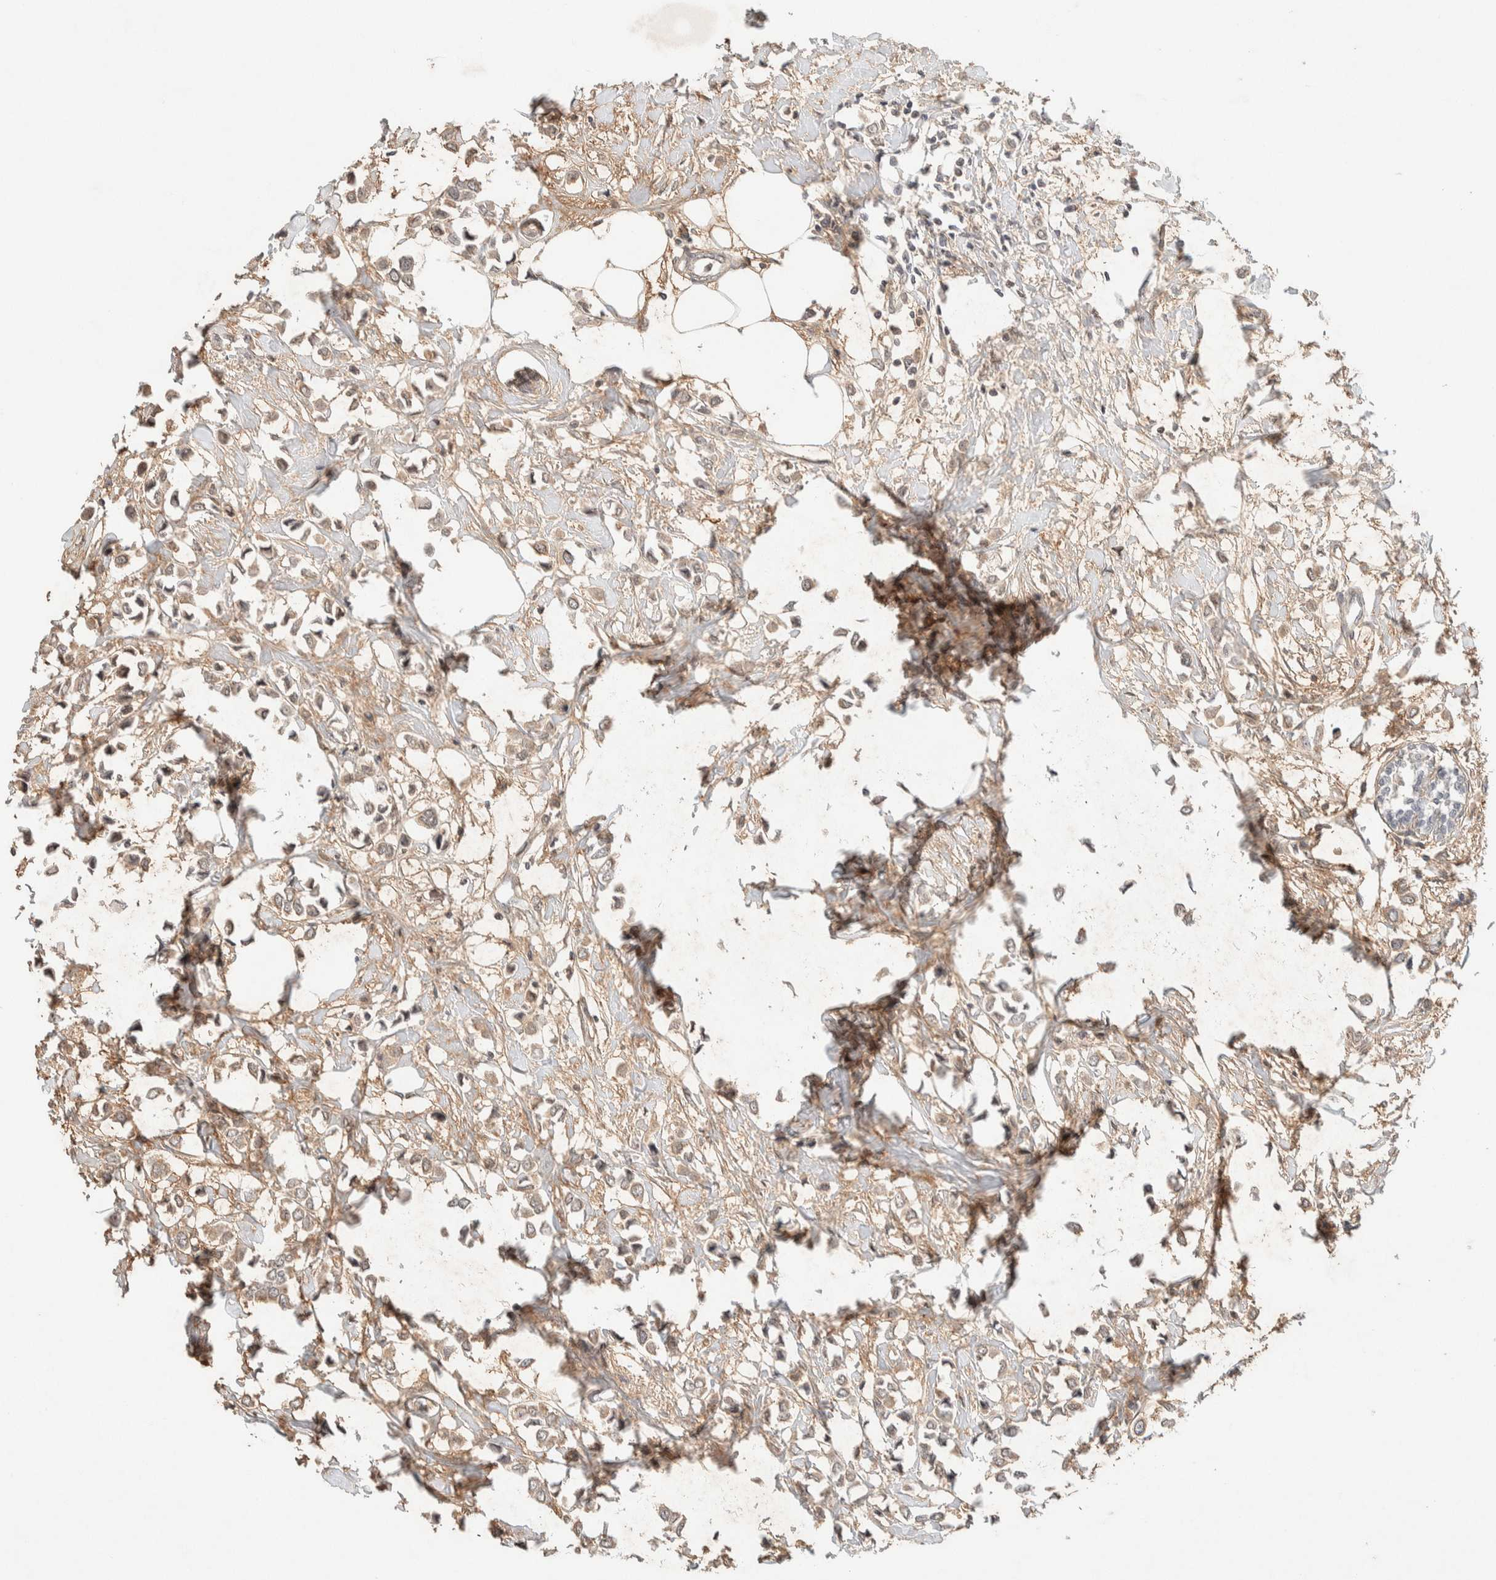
{"staining": {"intensity": "weak", "quantity": "<25%", "location": "cytoplasmic/membranous"}, "tissue": "breast cancer", "cell_type": "Tumor cells", "image_type": "cancer", "snomed": [{"axis": "morphology", "description": "Lobular carcinoma"}, {"axis": "topography", "description": "Breast"}], "caption": "Tumor cells are negative for protein expression in human breast cancer (lobular carcinoma). The staining is performed using DAB (3,3'-diaminobenzidine) brown chromogen with nuclei counter-stained in using hematoxylin.", "gene": "THRA", "patient": {"sex": "female", "age": 51}}